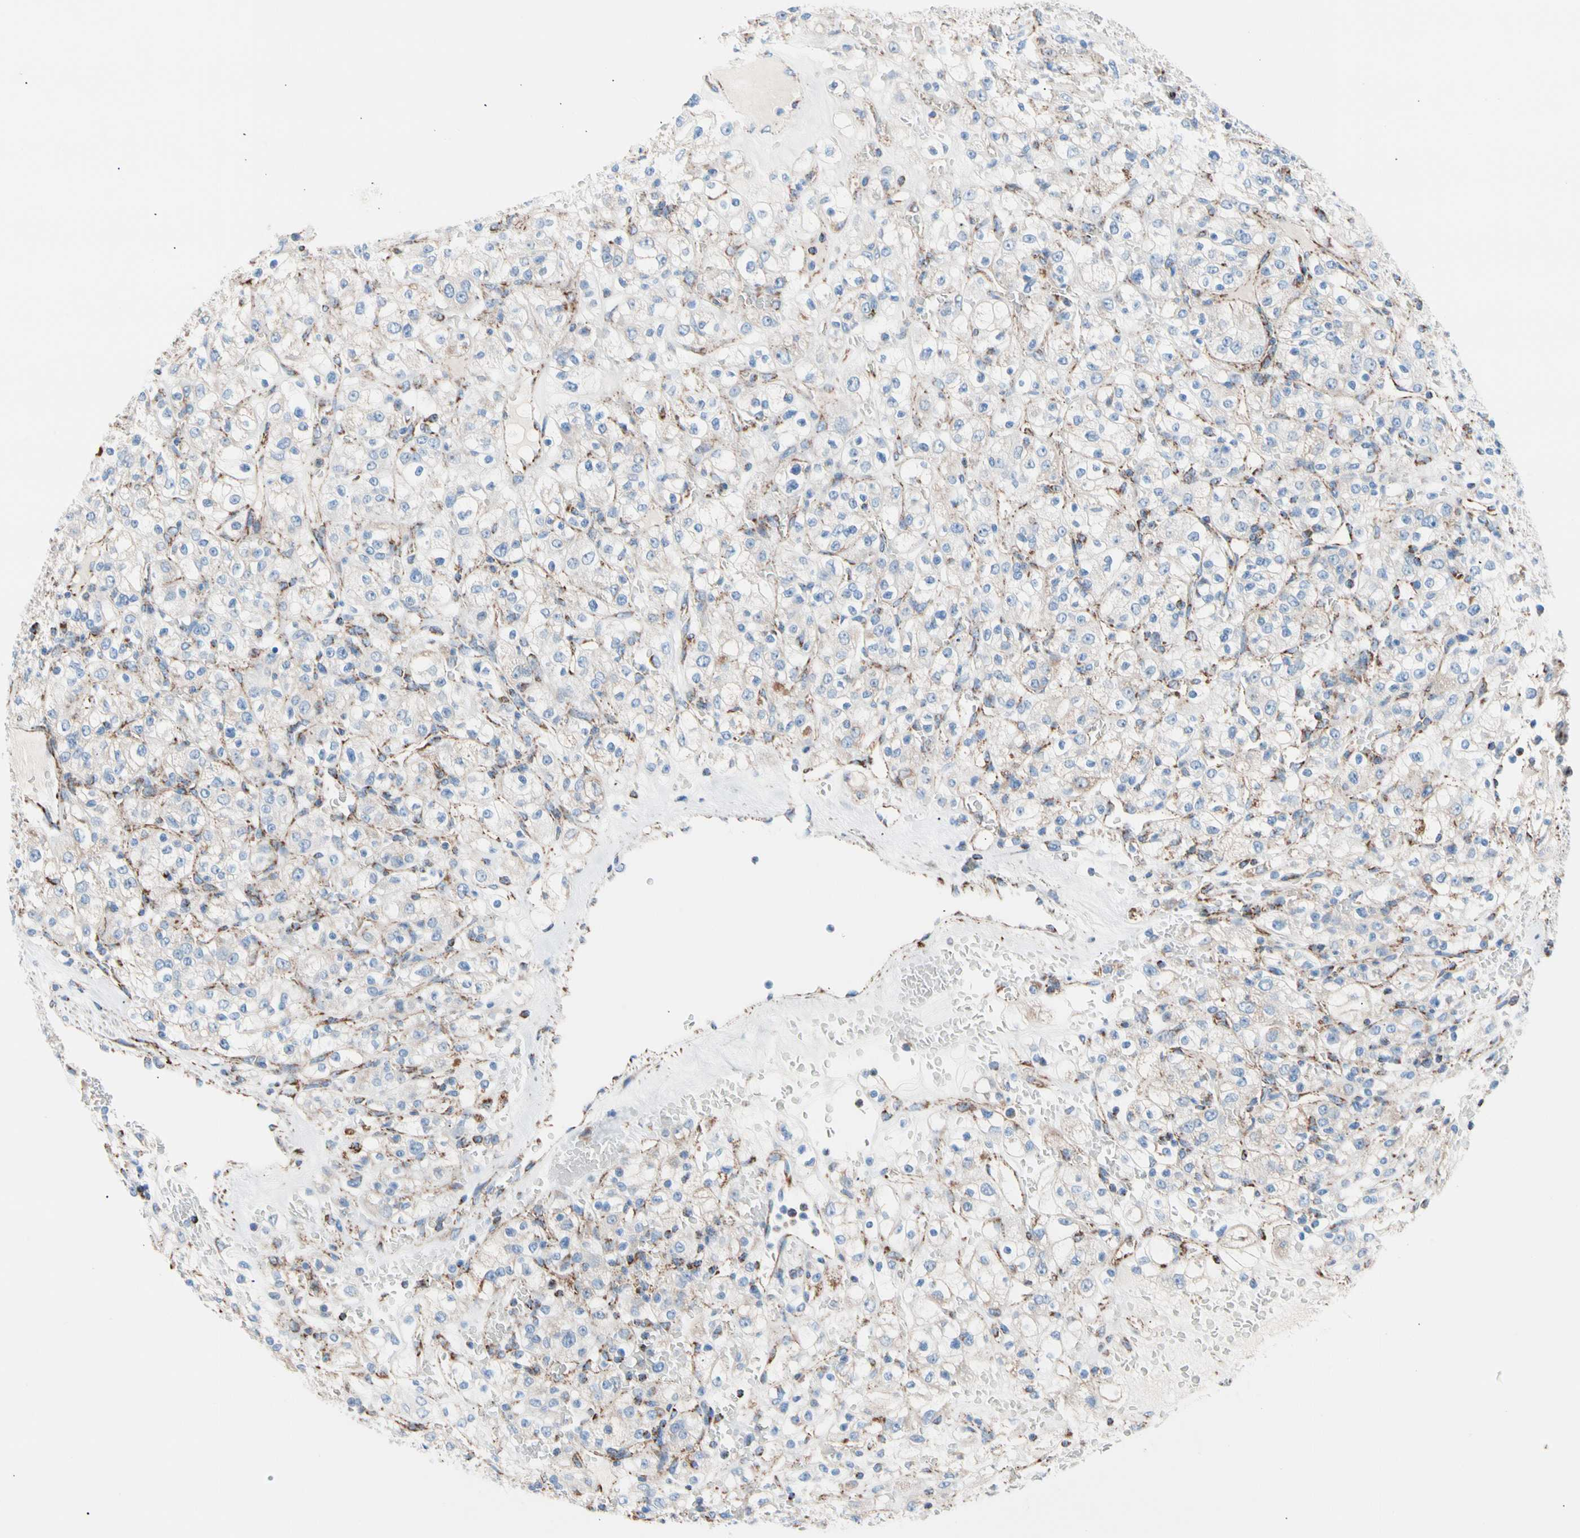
{"staining": {"intensity": "negative", "quantity": "none", "location": "none"}, "tissue": "renal cancer", "cell_type": "Tumor cells", "image_type": "cancer", "snomed": [{"axis": "morphology", "description": "Normal tissue, NOS"}, {"axis": "morphology", "description": "Adenocarcinoma, NOS"}, {"axis": "topography", "description": "Kidney"}], "caption": "Tumor cells are negative for protein expression in human renal cancer.", "gene": "HK1", "patient": {"sex": "female", "age": 72}}